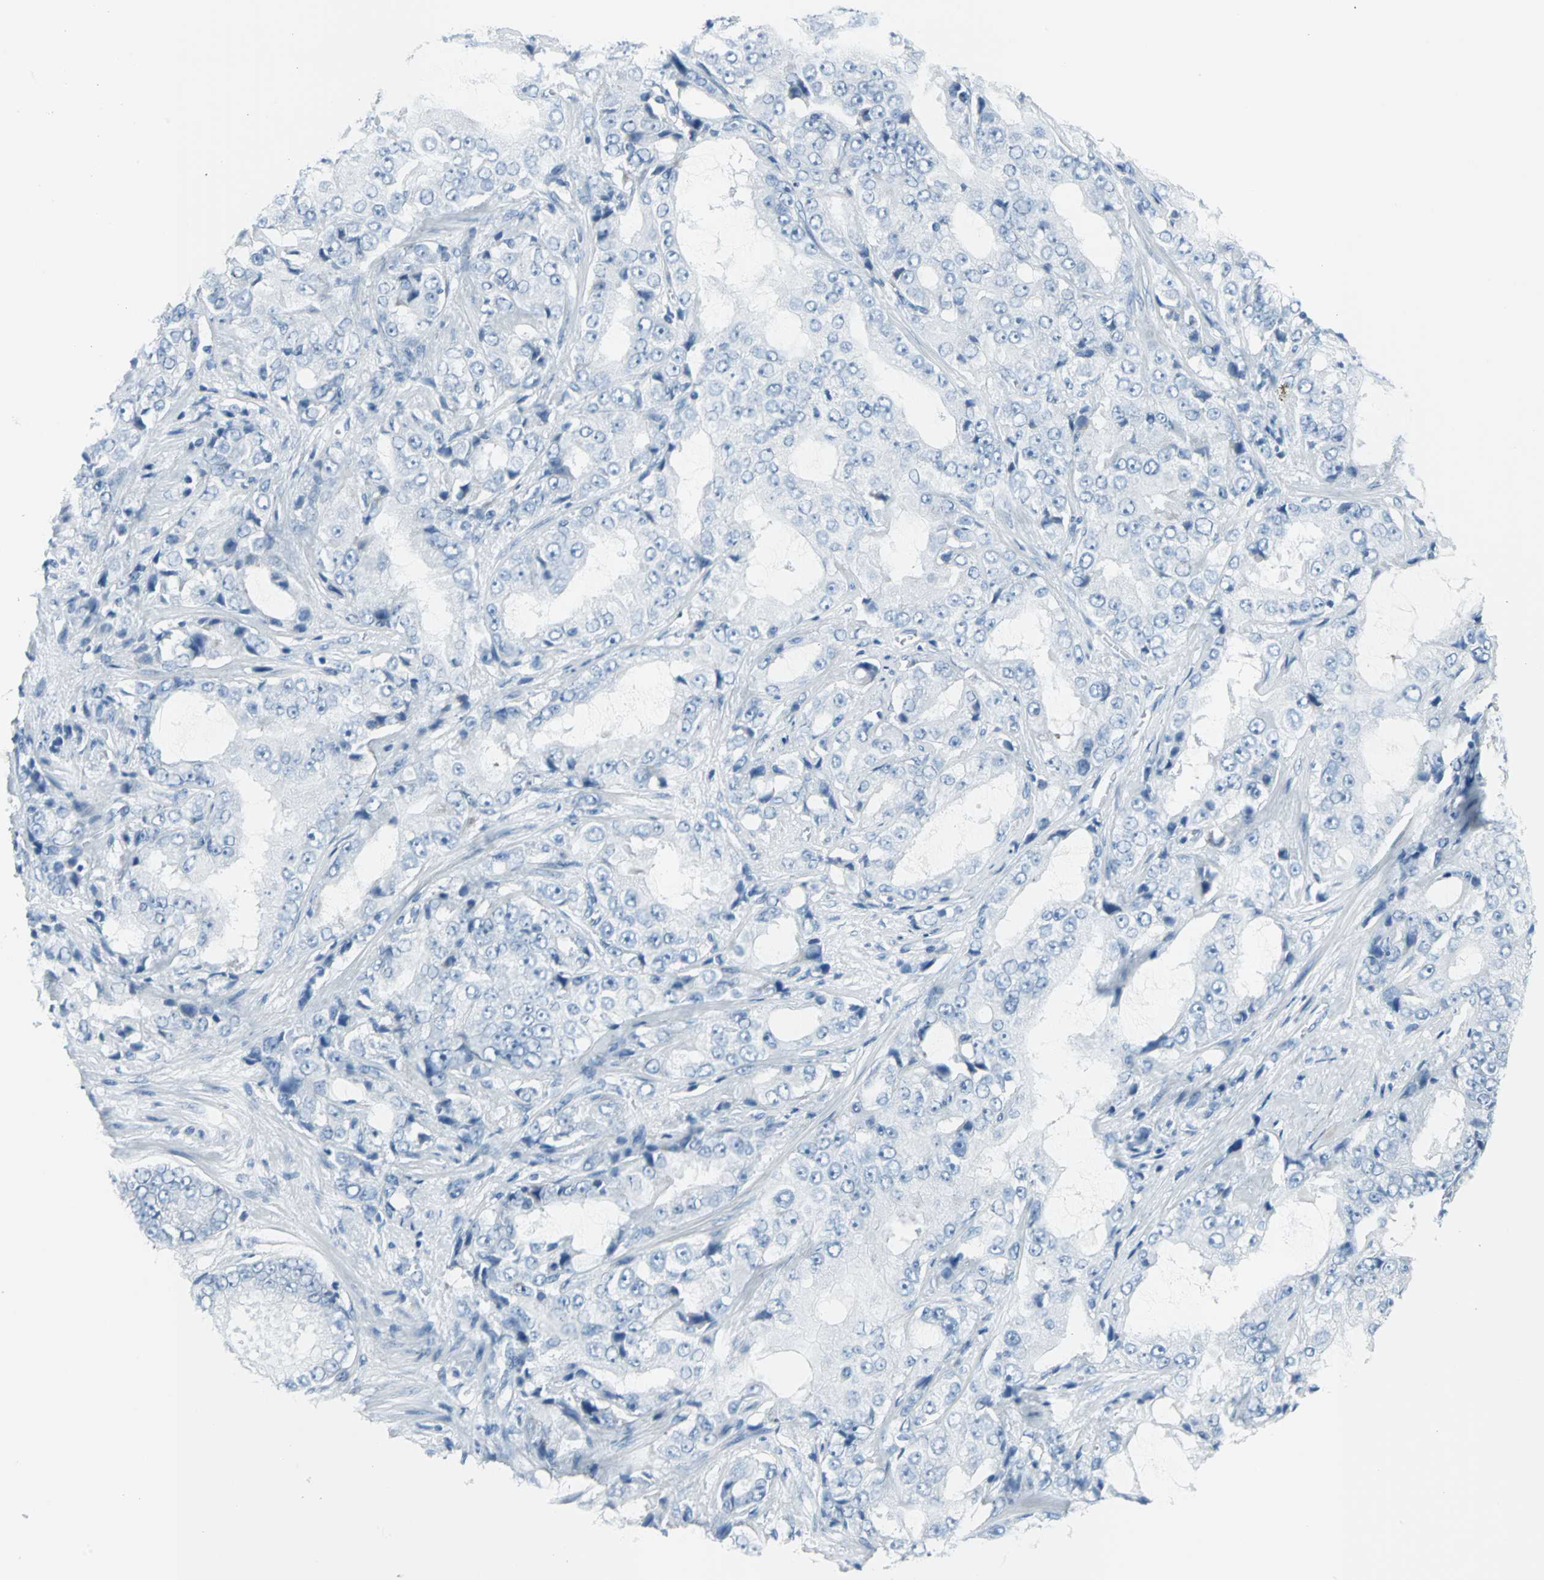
{"staining": {"intensity": "negative", "quantity": "none", "location": "none"}, "tissue": "prostate cancer", "cell_type": "Tumor cells", "image_type": "cancer", "snomed": [{"axis": "morphology", "description": "Adenocarcinoma, High grade"}, {"axis": "topography", "description": "Prostate"}], "caption": "IHC of human prostate cancer reveals no positivity in tumor cells.", "gene": "DNAI2", "patient": {"sex": "male", "age": 73}}